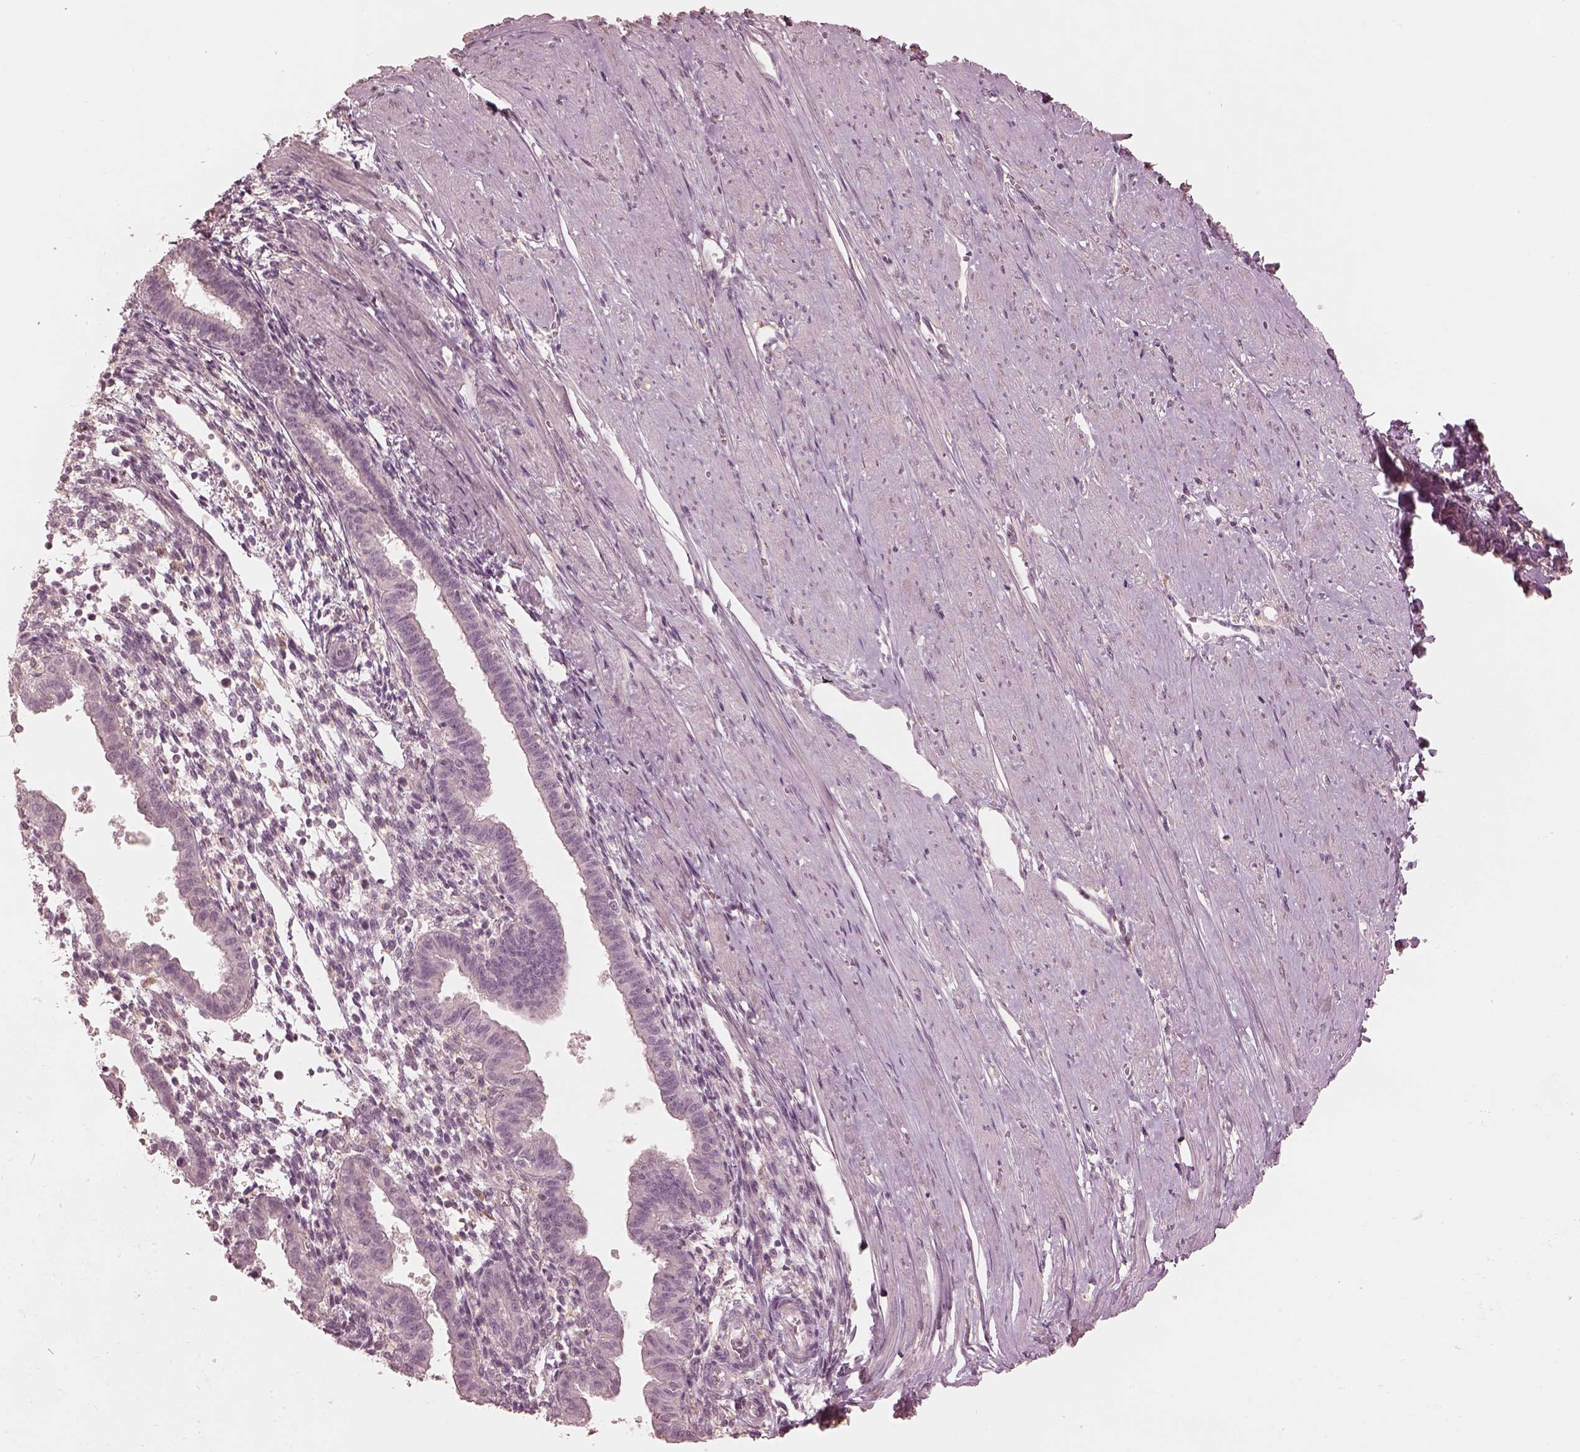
{"staining": {"intensity": "weak", "quantity": "25%-75%", "location": "cytoplasmic/membranous"}, "tissue": "endometrium", "cell_type": "Cells in endometrial stroma", "image_type": "normal", "snomed": [{"axis": "morphology", "description": "Normal tissue, NOS"}, {"axis": "topography", "description": "Endometrium"}], "caption": "This histopathology image displays immunohistochemistry (IHC) staining of benign endometrium, with low weak cytoplasmic/membranous positivity in about 25%-75% of cells in endometrial stroma.", "gene": "PRKACG", "patient": {"sex": "female", "age": 37}}